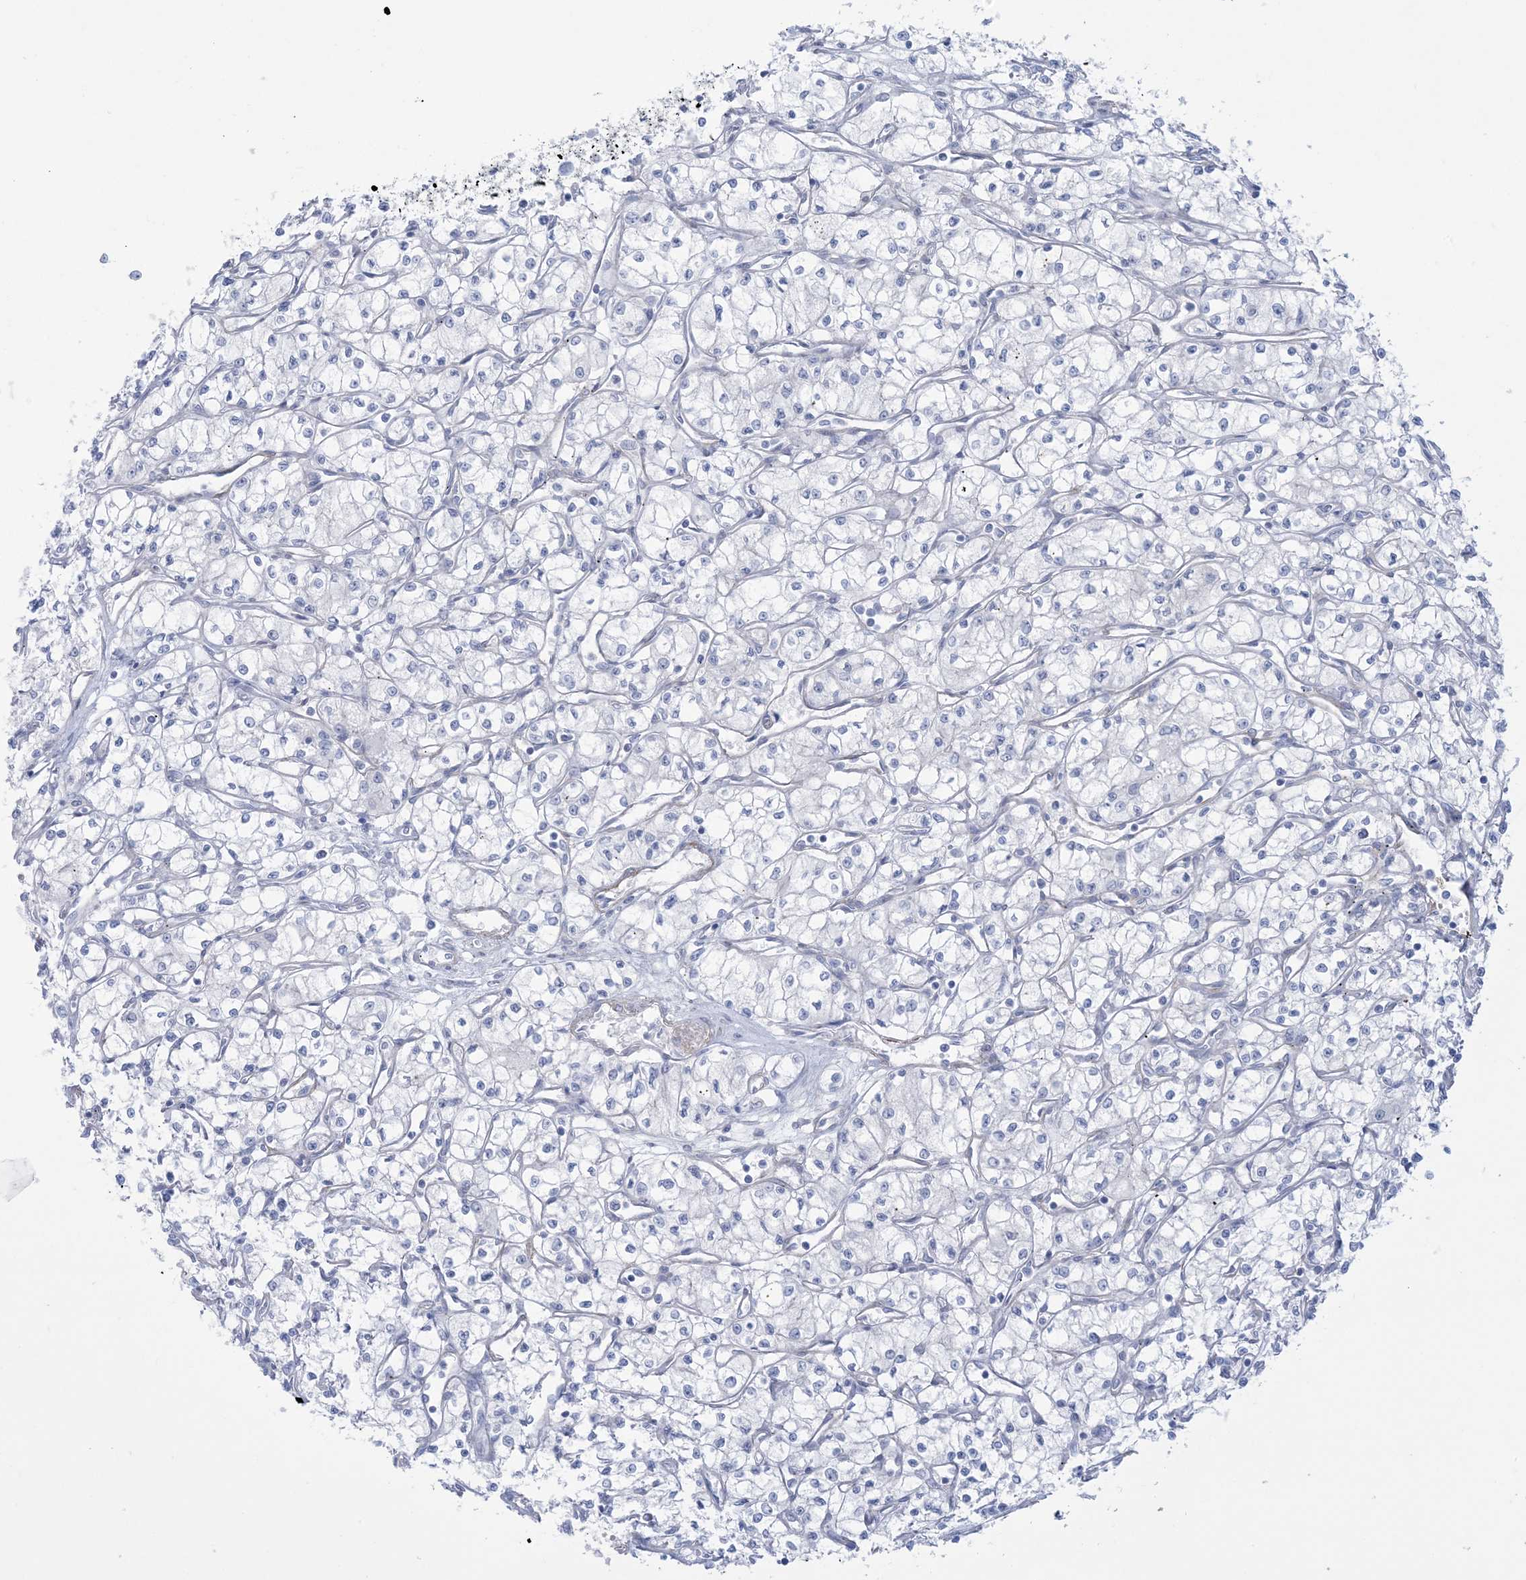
{"staining": {"intensity": "negative", "quantity": "none", "location": "none"}, "tissue": "renal cancer", "cell_type": "Tumor cells", "image_type": "cancer", "snomed": [{"axis": "morphology", "description": "Adenocarcinoma, NOS"}, {"axis": "topography", "description": "Kidney"}], "caption": "Immunohistochemical staining of adenocarcinoma (renal) displays no significant staining in tumor cells.", "gene": "AGXT", "patient": {"sex": "male", "age": 59}}